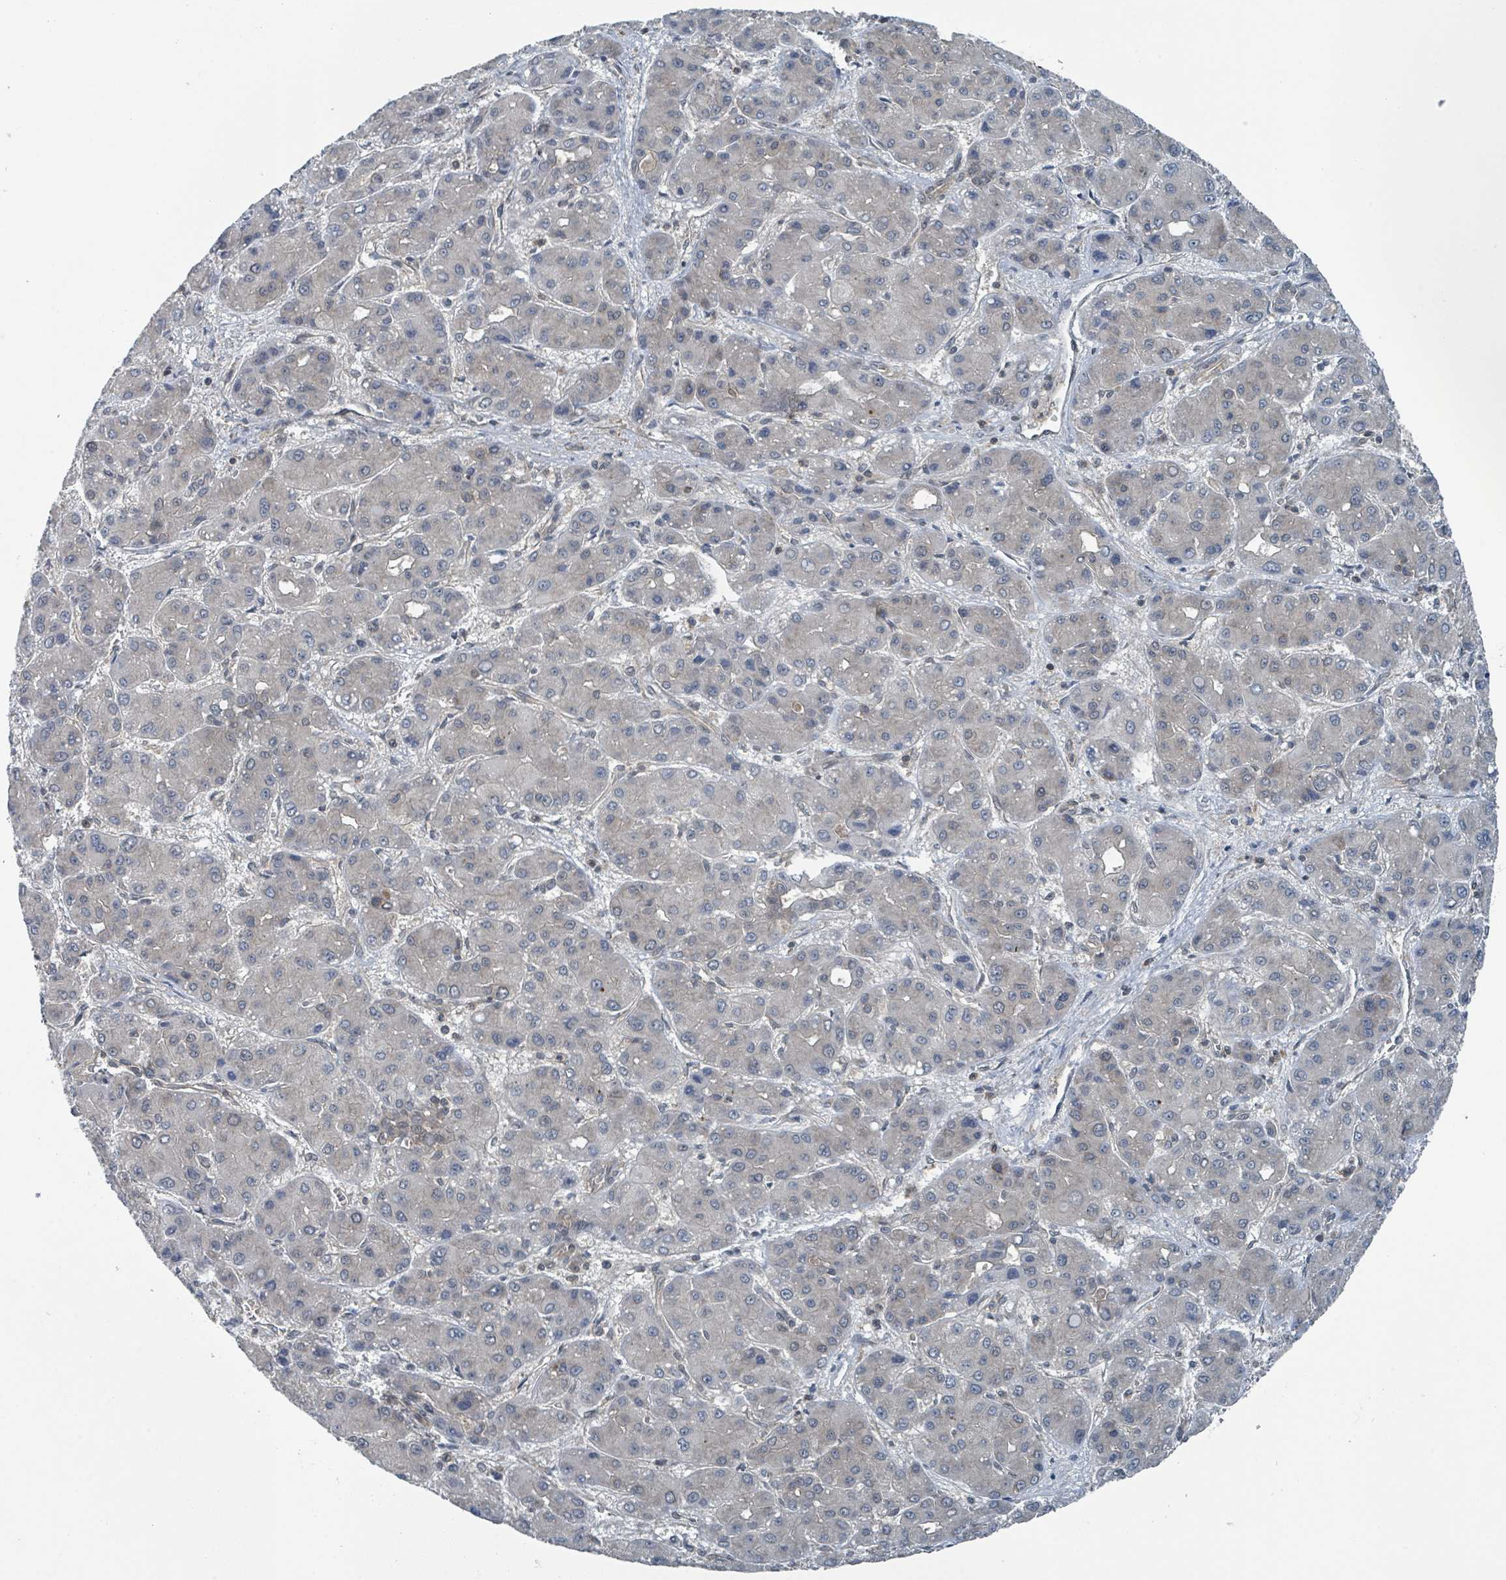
{"staining": {"intensity": "negative", "quantity": "none", "location": "none"}, "tissue": "liver cancer", "cell_type": "Tumor cells", "image_type": "cancer", "snomed": [{"axis": "morphology", "description": "Carcinoma, Hepatocellular, NOS"}, {"axis": "topography", "description": "Liver"}], "caption": "Immunohistochemistry image of neoplastic tissue: liver cancer (hepatocellular carcinoma) stained with DAB (3,3'-diaminobenzidine) exhibits no significant protein expression in tumor cells. Brightfield microscopy of immunohistochemistry (IHC) stained with DAB (3,3'-diaminobenzidine) (brown) and hematoxylin (blue), captured at high magnification.", "gene": "GOLGA7", "patient": {"sex": "male", "age": 55}}